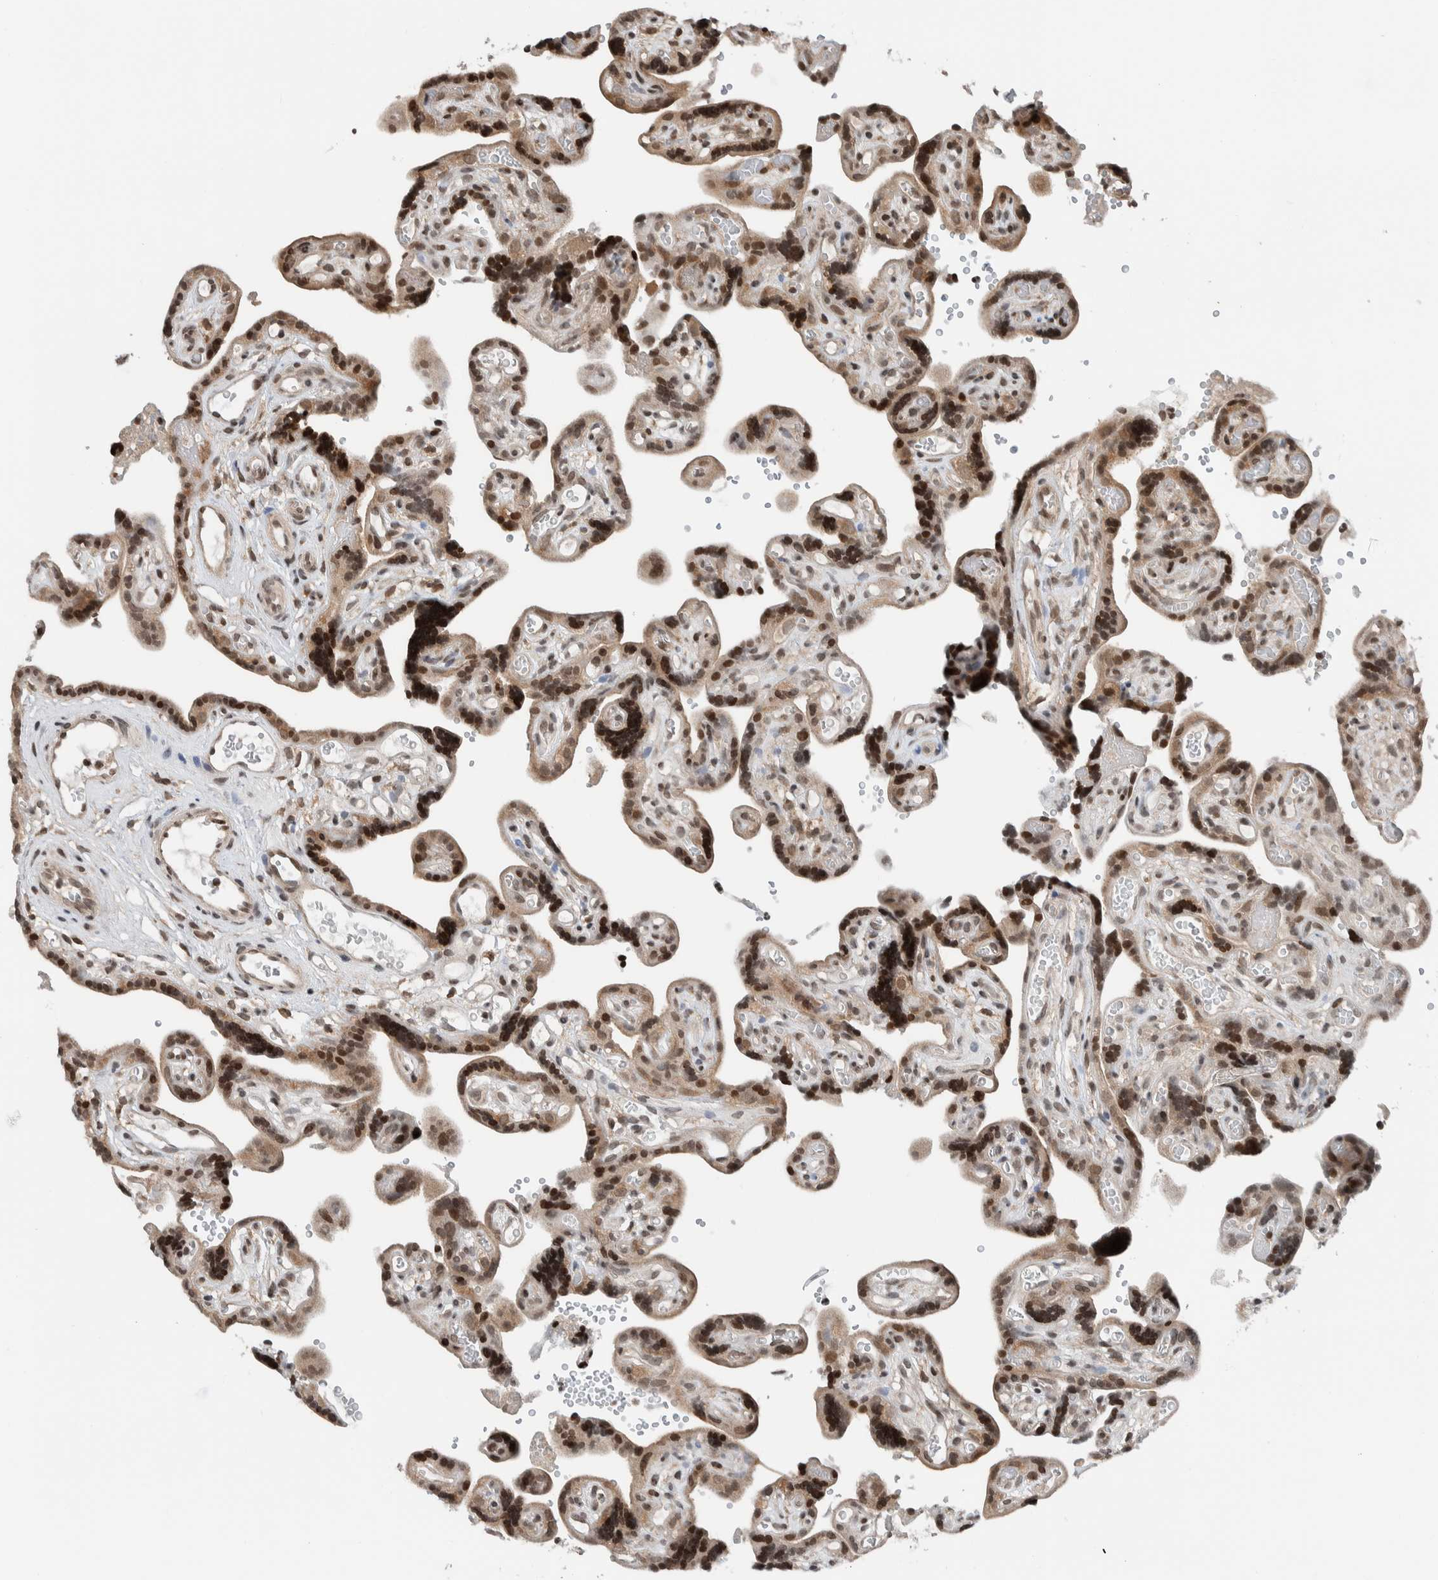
{"staining": {"intensity": "moderate", "quantity": ">75%", "location": "cytoplasmic/membranous,nuclear"}, "tissue": "placenta", "cell_type": "Decidual cells", "image_type": "normal", "snomed": [{"axis": "morphology", "description": "Normal tissue, NOS"}, {"axis": "topography", "description": "Placenta"}], "caption": "The immunohistochemical stain highlights moderate cytoplasmic/membranous,nuclear staining in decidual cells of benign placenta.", "gene": "NPLOC4", "patient": {"sex": "female", "age": 30}}